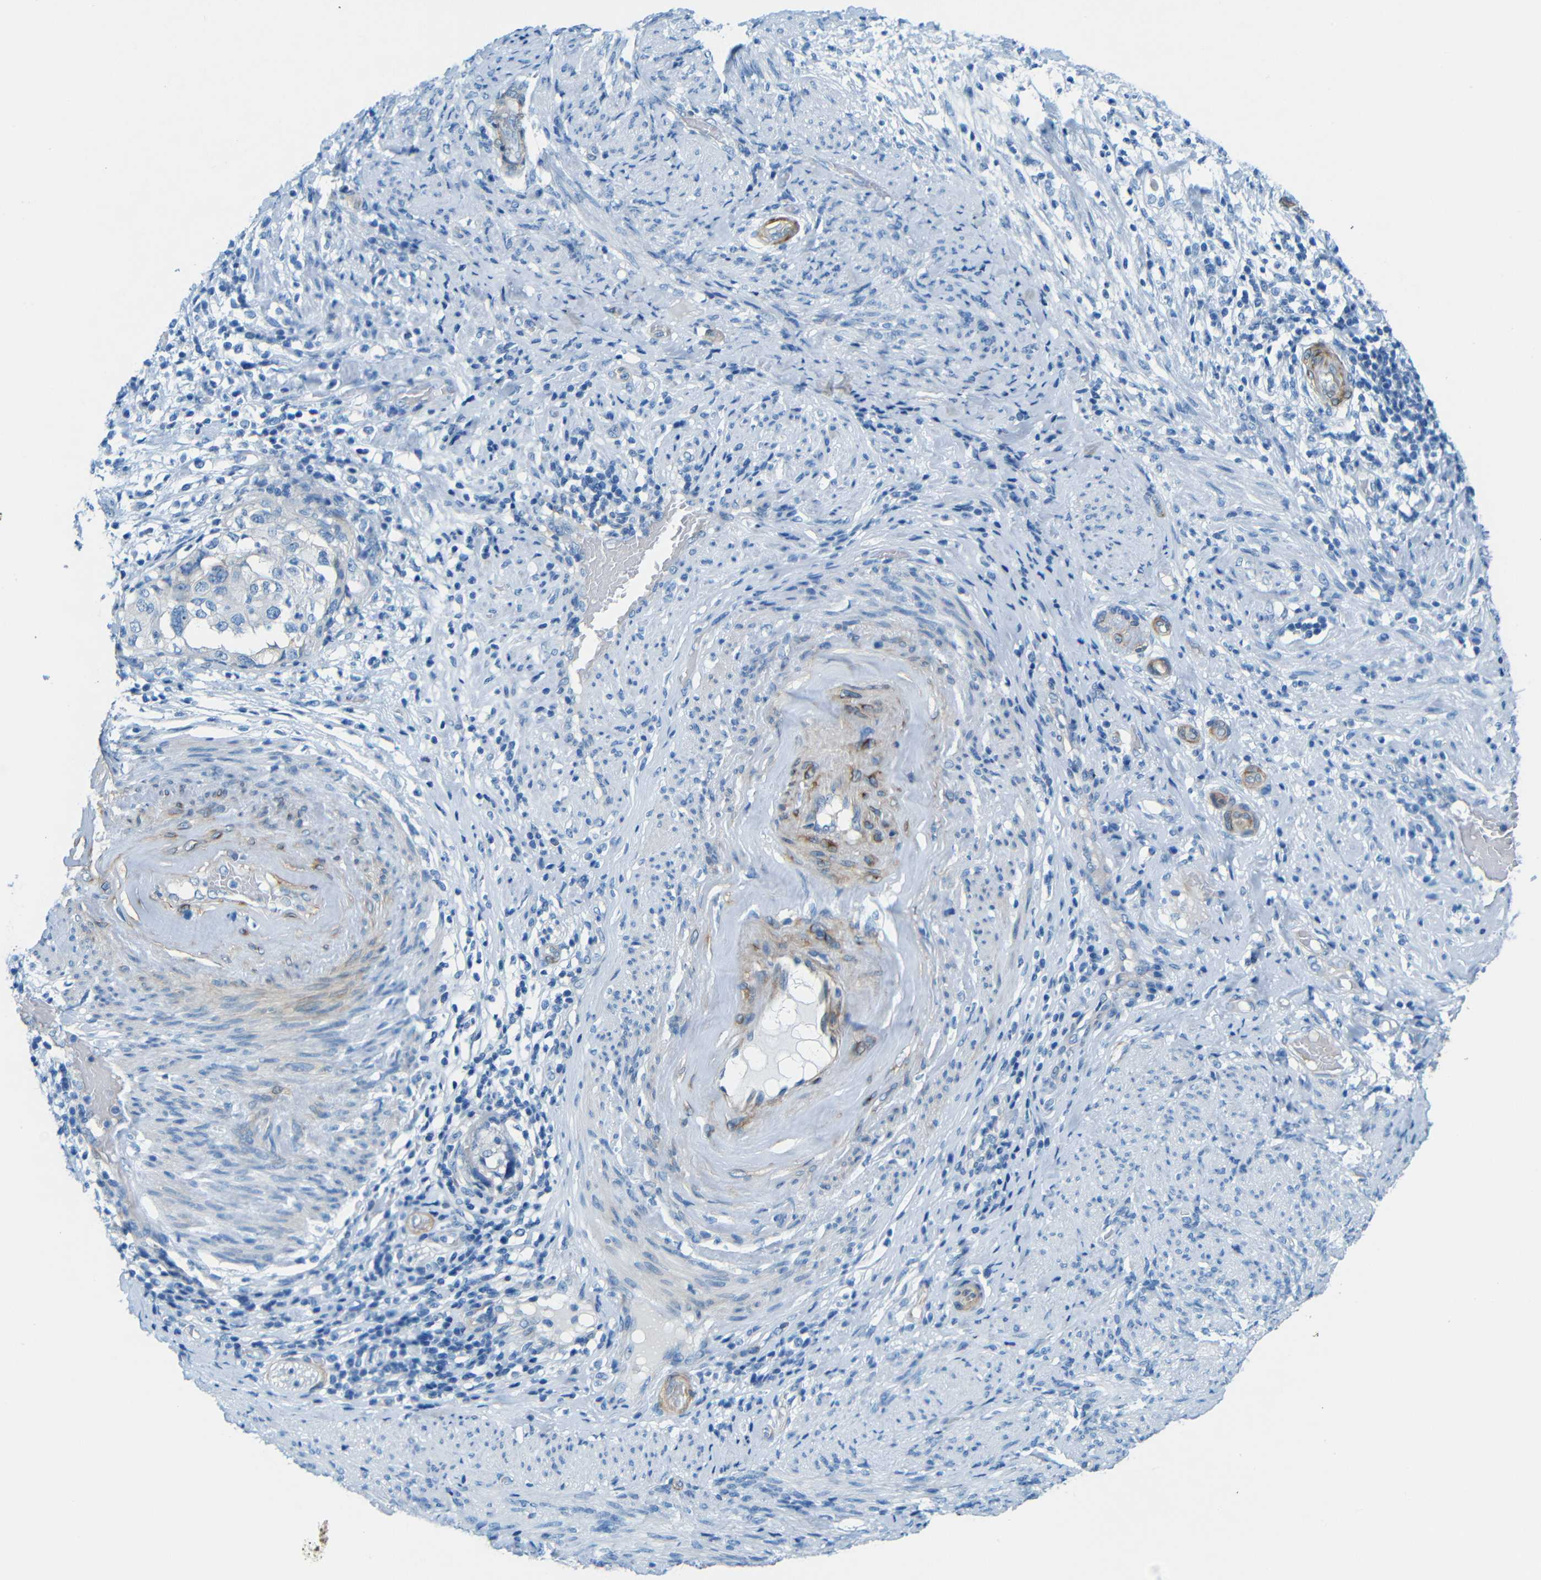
{"staining": {"intensity": "negative", "quantity": "none", "location": "none"}, "tissue": "endometrial cancer", "cell_type": "Tumor cells", "image_type": "cancer", "snomed": [{"axis": "morphology", "description": "Adenocarcinoma, NOS"}, {"axis": "topography", "description": "Endometrium"}], "caption": "The photomicrograph reveals no staining of tumor cells in endometrial cancer (adenocarcinoma). (Immunohistochemistry, brightfield microscopy, high magnification).", "gene": "MAP2", "patient": {"sex": "female", "age": 85}}